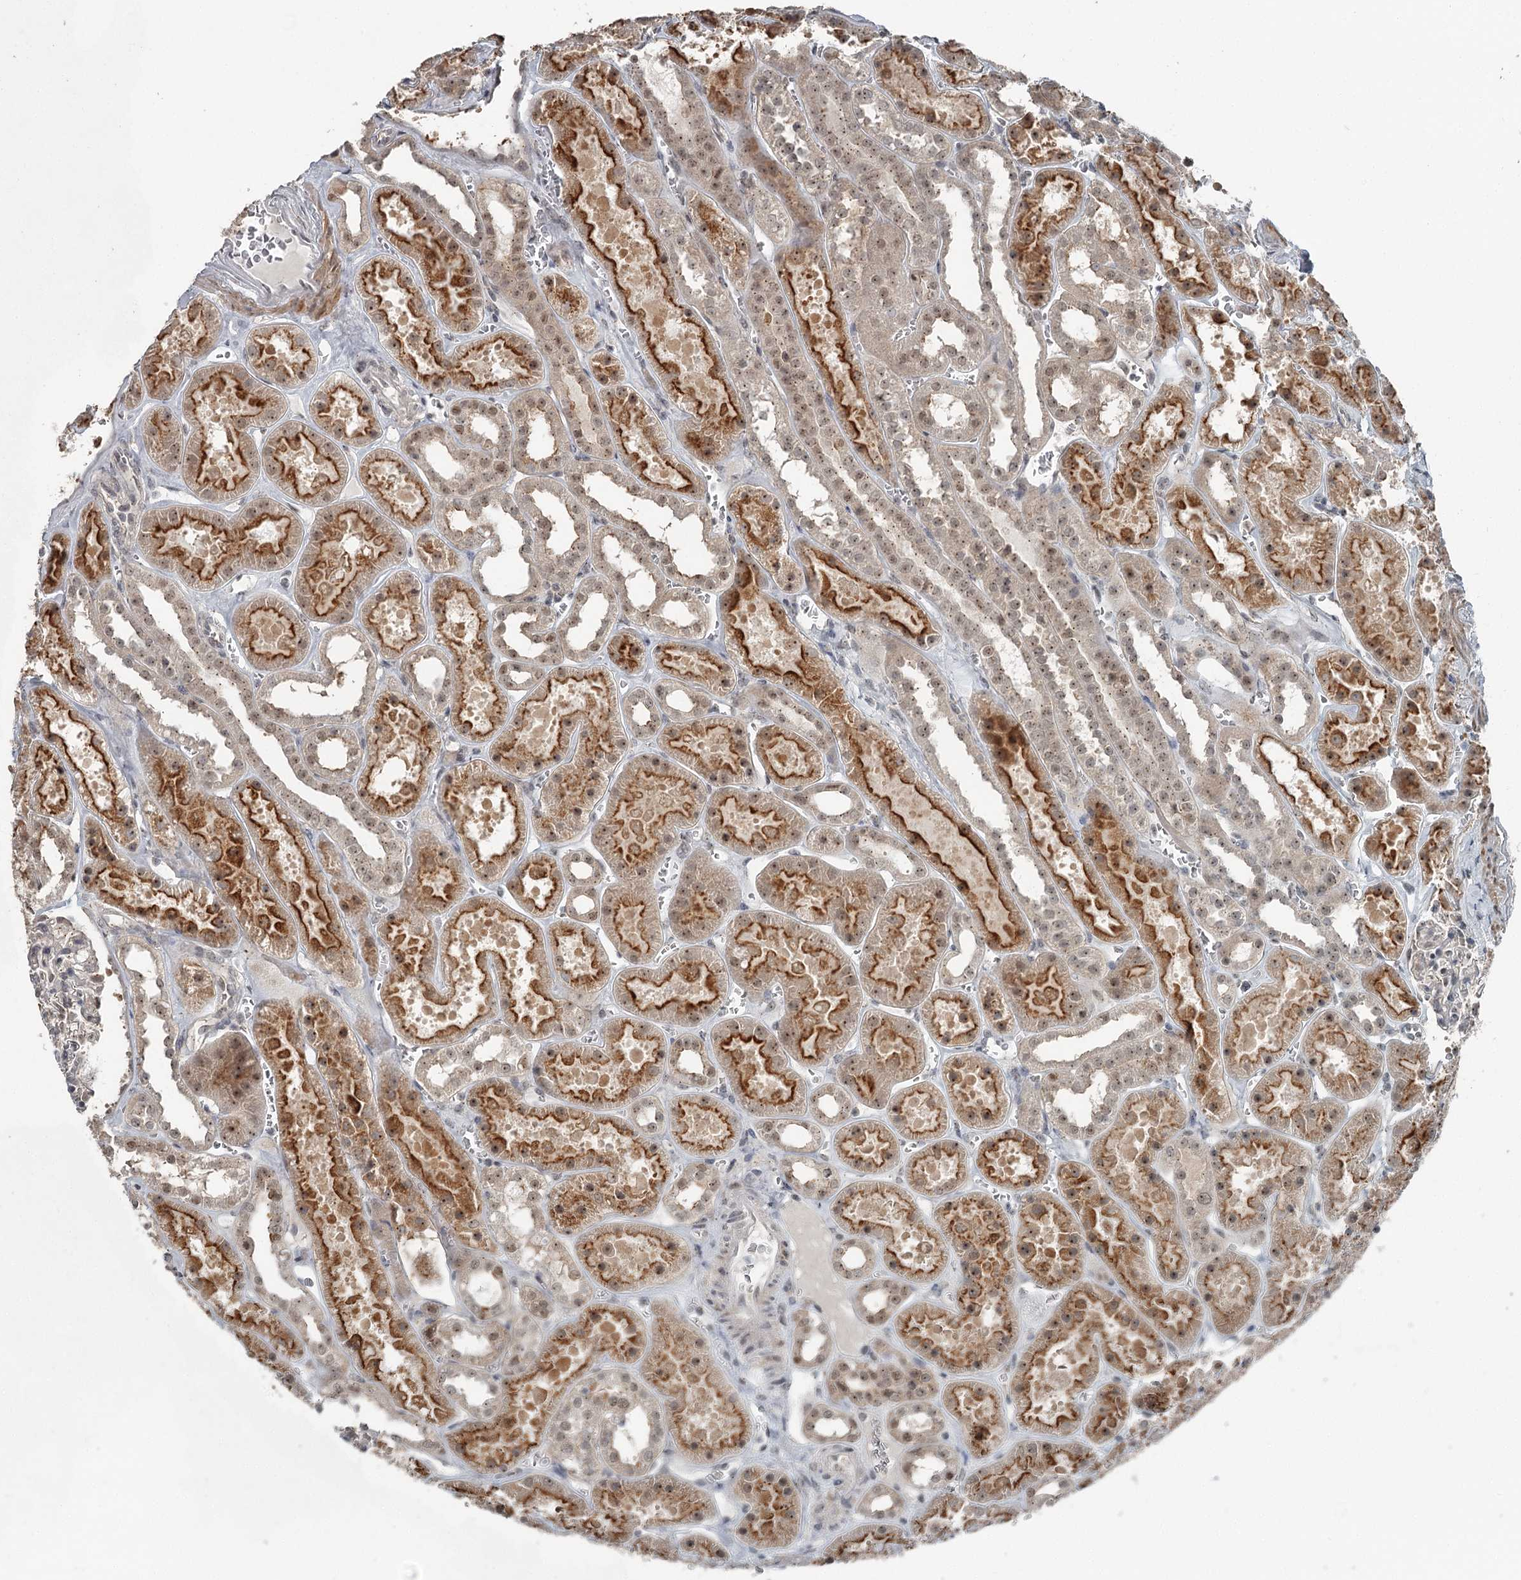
{"staining": {"intensity": "weak", "quantity": "<25%", "location": "nuclear"}, "tissue": "kidney", "cell_type": "Cells in glomeruli", "image_type": "normal", "snomed": [{"axis": "morphology", "description": "Normal tissue, NOS"}, {"axis": "topography", "description": "Kidney"}], "caption": "Immunohistochemistry (IHC) histopathology image of unremarkable kidney: human kidney stained with DAB displays no significant protein staining in cells in glomeruli.", "gene": "EXOSC1", "patient": {"sex": "female", "age": 41}}